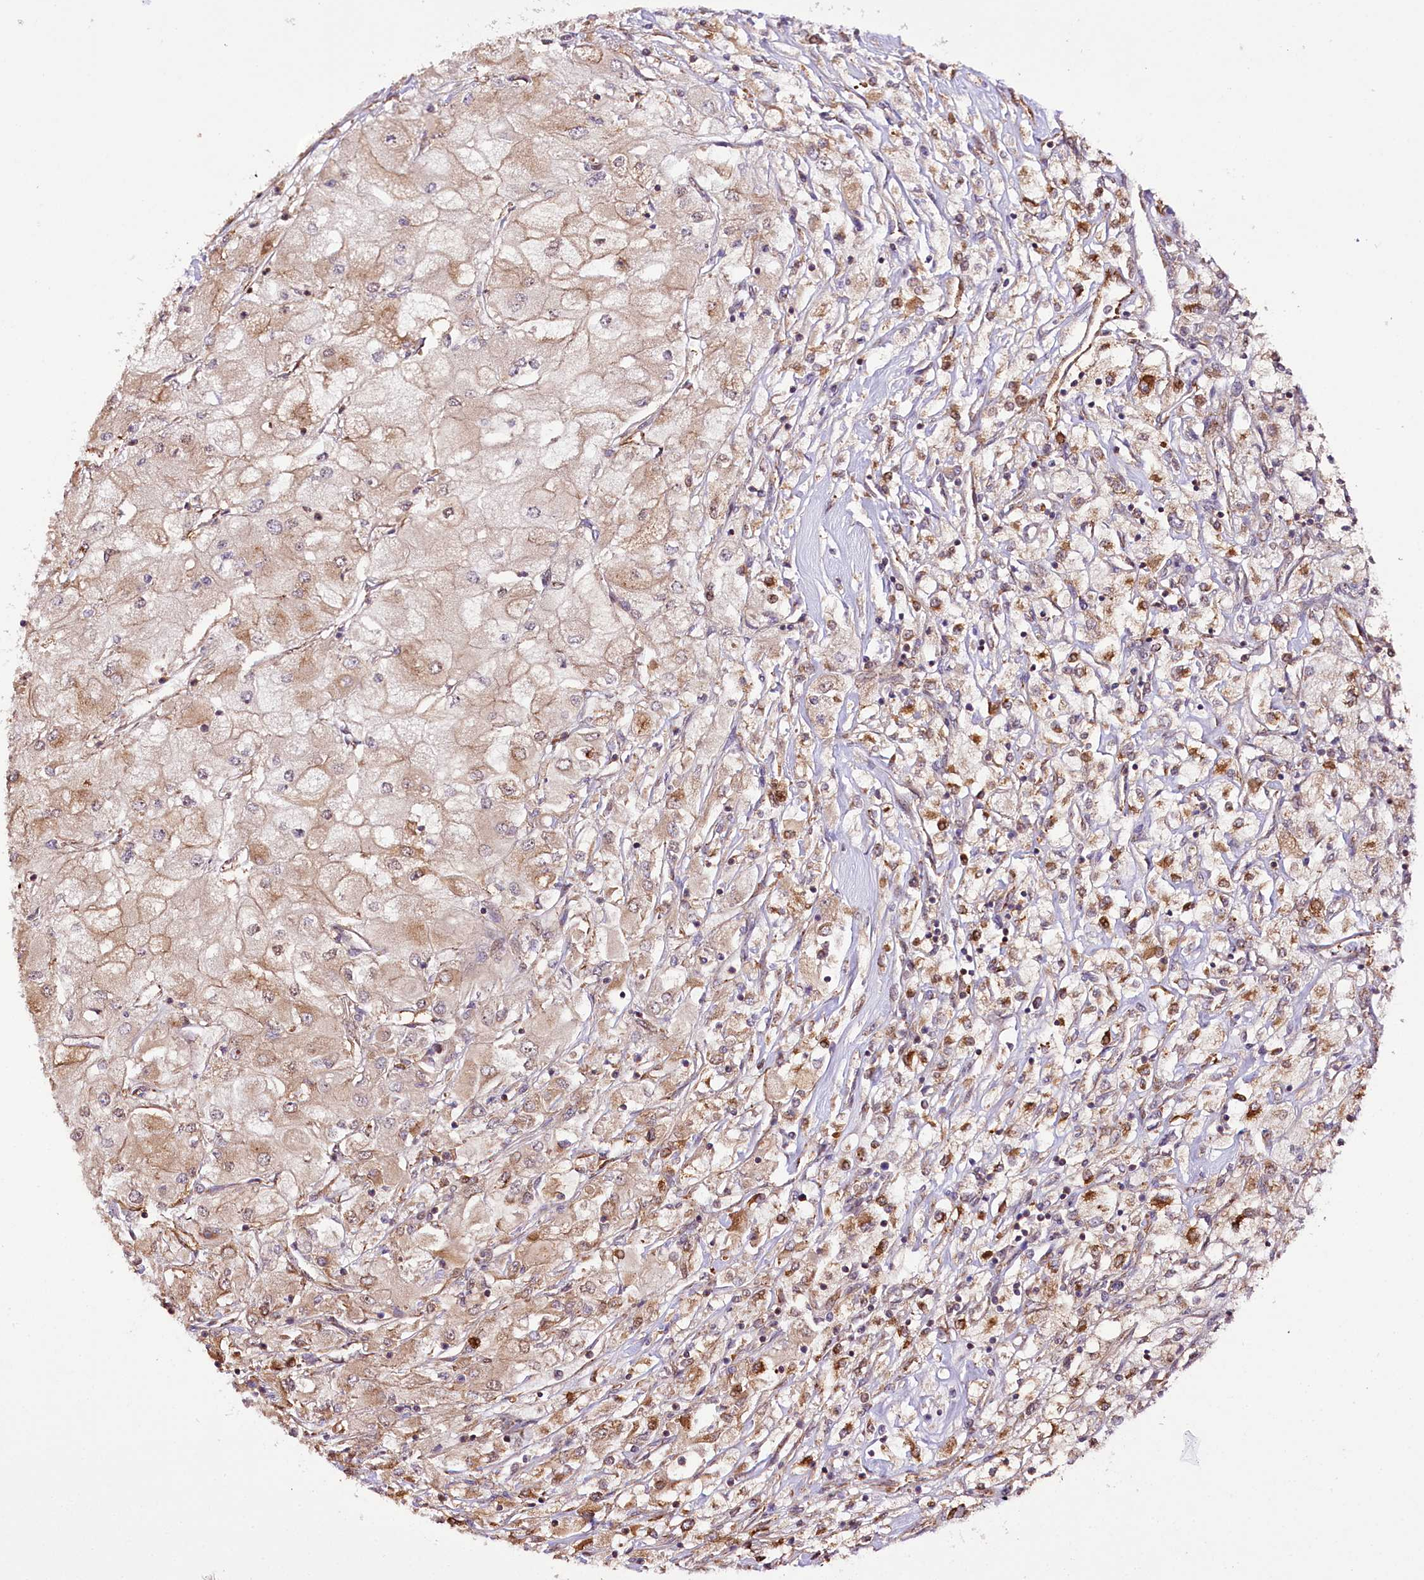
{"staining": {"intensity": "weak", "quantity": ">75%", "location": "cytoplasmic/membranous,nuclear"}, "tissue": "renal cancer", "cell_type": "Tumor cells", "image_type": "cancer", "snomed": [{"axis": "morphology", "description": "Adenocarcinoma, NOS"}, {"axis": "topography", "description": "Kidney"}], "caption": "Immunohistochemical staining of human renal cancer exhibits low levels of weak cytoplasmic/membranous and nuclear protein staining in about >75% of tumor cells.", "gene": "CUTC", "patient": {"sex": "male", "age": 80}}